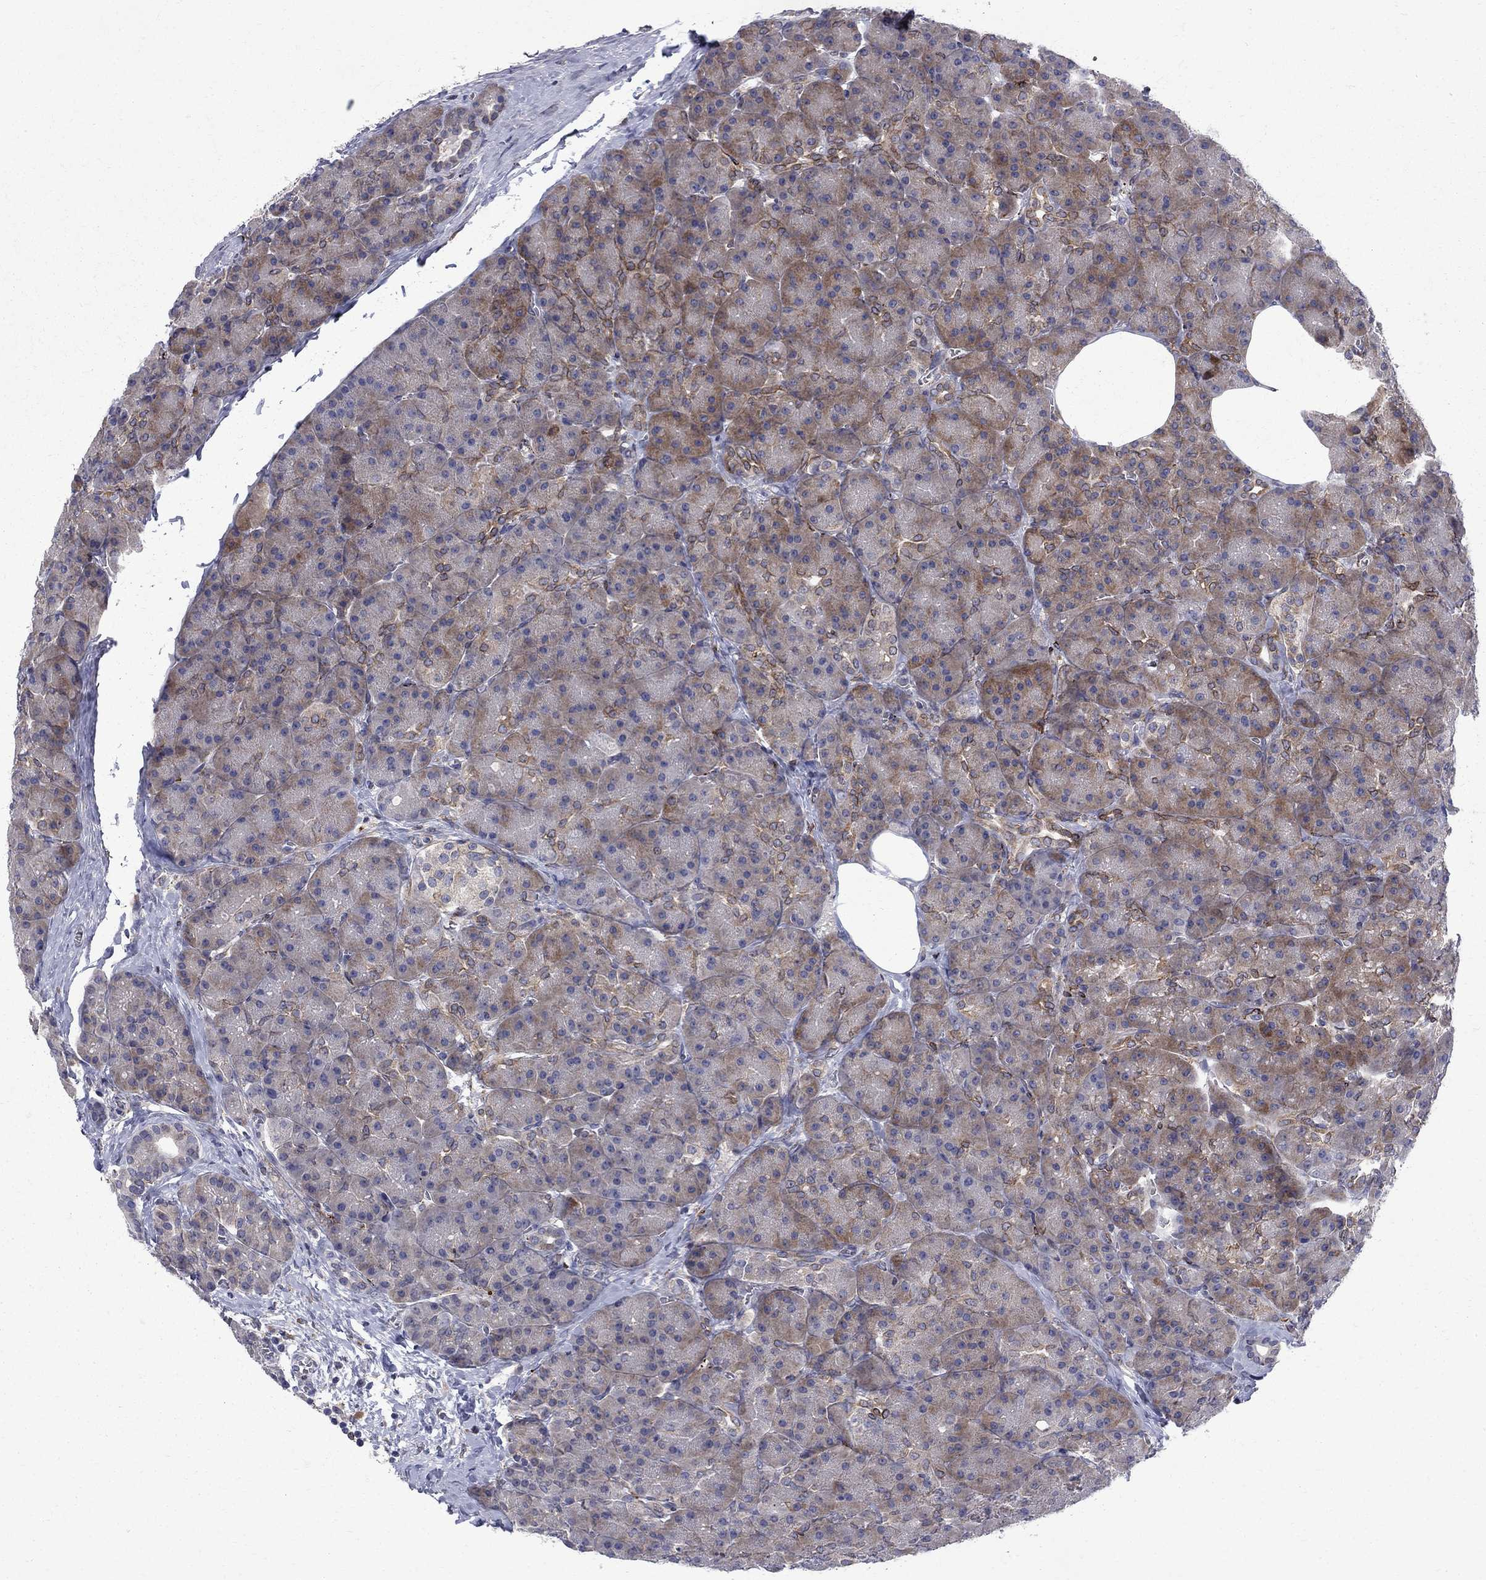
{"staining": {"intensity": "moderate", "quantity": "<25%", "location": "cytoplasmic/membranous,nuclear"}, "tissue": "pancreas", "cell_type": "Exocrine glandular cells", "image_type": "normal", "snomed": [{"axis": "morphology", "description": "Normal tissue, NOS"}, {"axis": "topography", "description": "Pancreas"}], "caption": "The histopathology image shows immunohistochemical staining of unremarkable pancreas. There is moderate cytoplasmic/membranous,nuclear expression is identified in about <25% of exocrine glandular cells.", "gene": "CAB39L", "patient": {"sex": "male", "age": 57}}